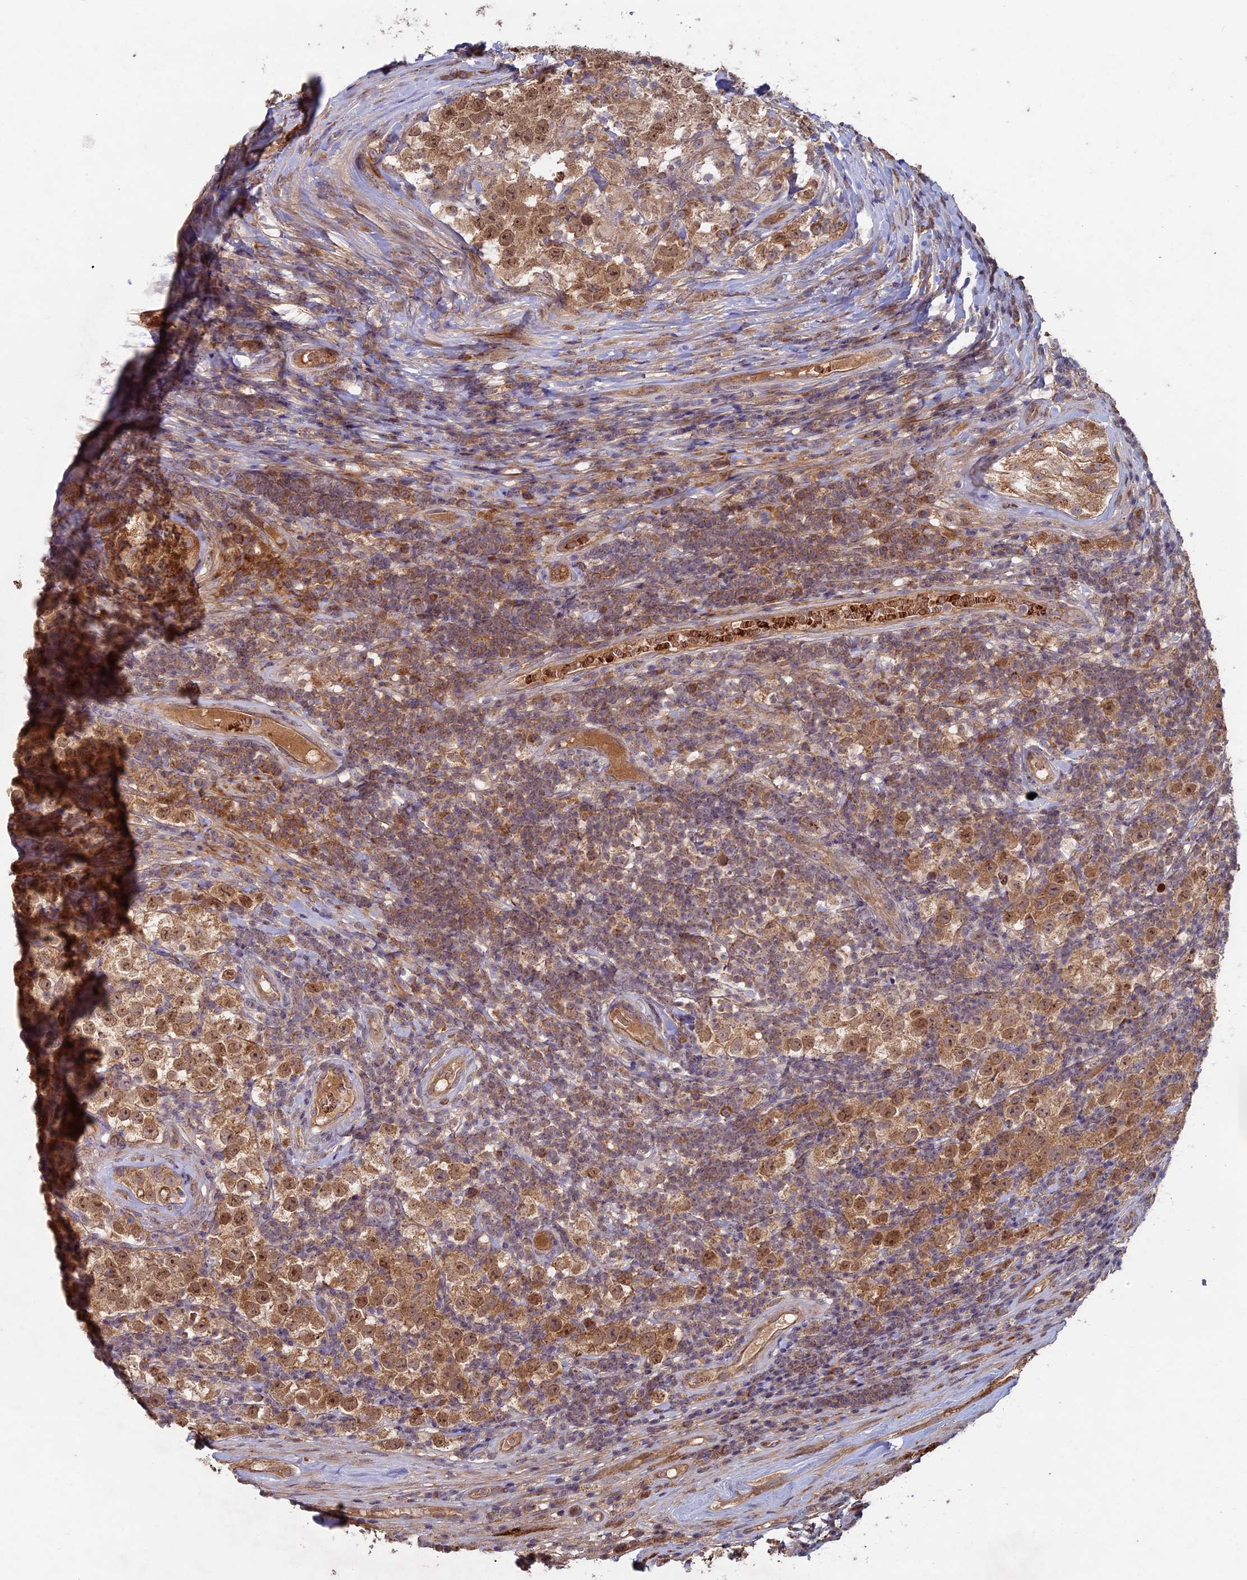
{"staining": {"intensity": "moderate", "quantity": ">75%", "location": "cytoplasmic/membranous,nuclear"}, "tissue": "testis cancer", "cell_type": "Tumor cells", "image_type": "cancer", "snomed": [{"axis": "morphology", "description": "Normal tissue, NOS"}, {"axis": "morphology", "description": "Urothelial carcinoma, High grade"}, {"axis": "morphology", "description": "Seminoma, NOS"}, {"axis": "morphology", "description": "Carcinoma, Embryonal, NOS"}, {"axis": "topography", "description": "Urinary bladder"}, {"axis": "topography", "description": "Testis"}], "caption": "IHC image of neoplastic tissue: testis high-grade urothelial carcinoma stained using immunohistochemistry exhibits medium levels of moderate protein expression localized specifically in the cytoplasmic/membranous and nuclear of tumor cells, appearing as a cytoplasmic/membranous and nuclear brown color.", "gene": "RCCD1", "patient": {"sex": "male", "age": 41}}